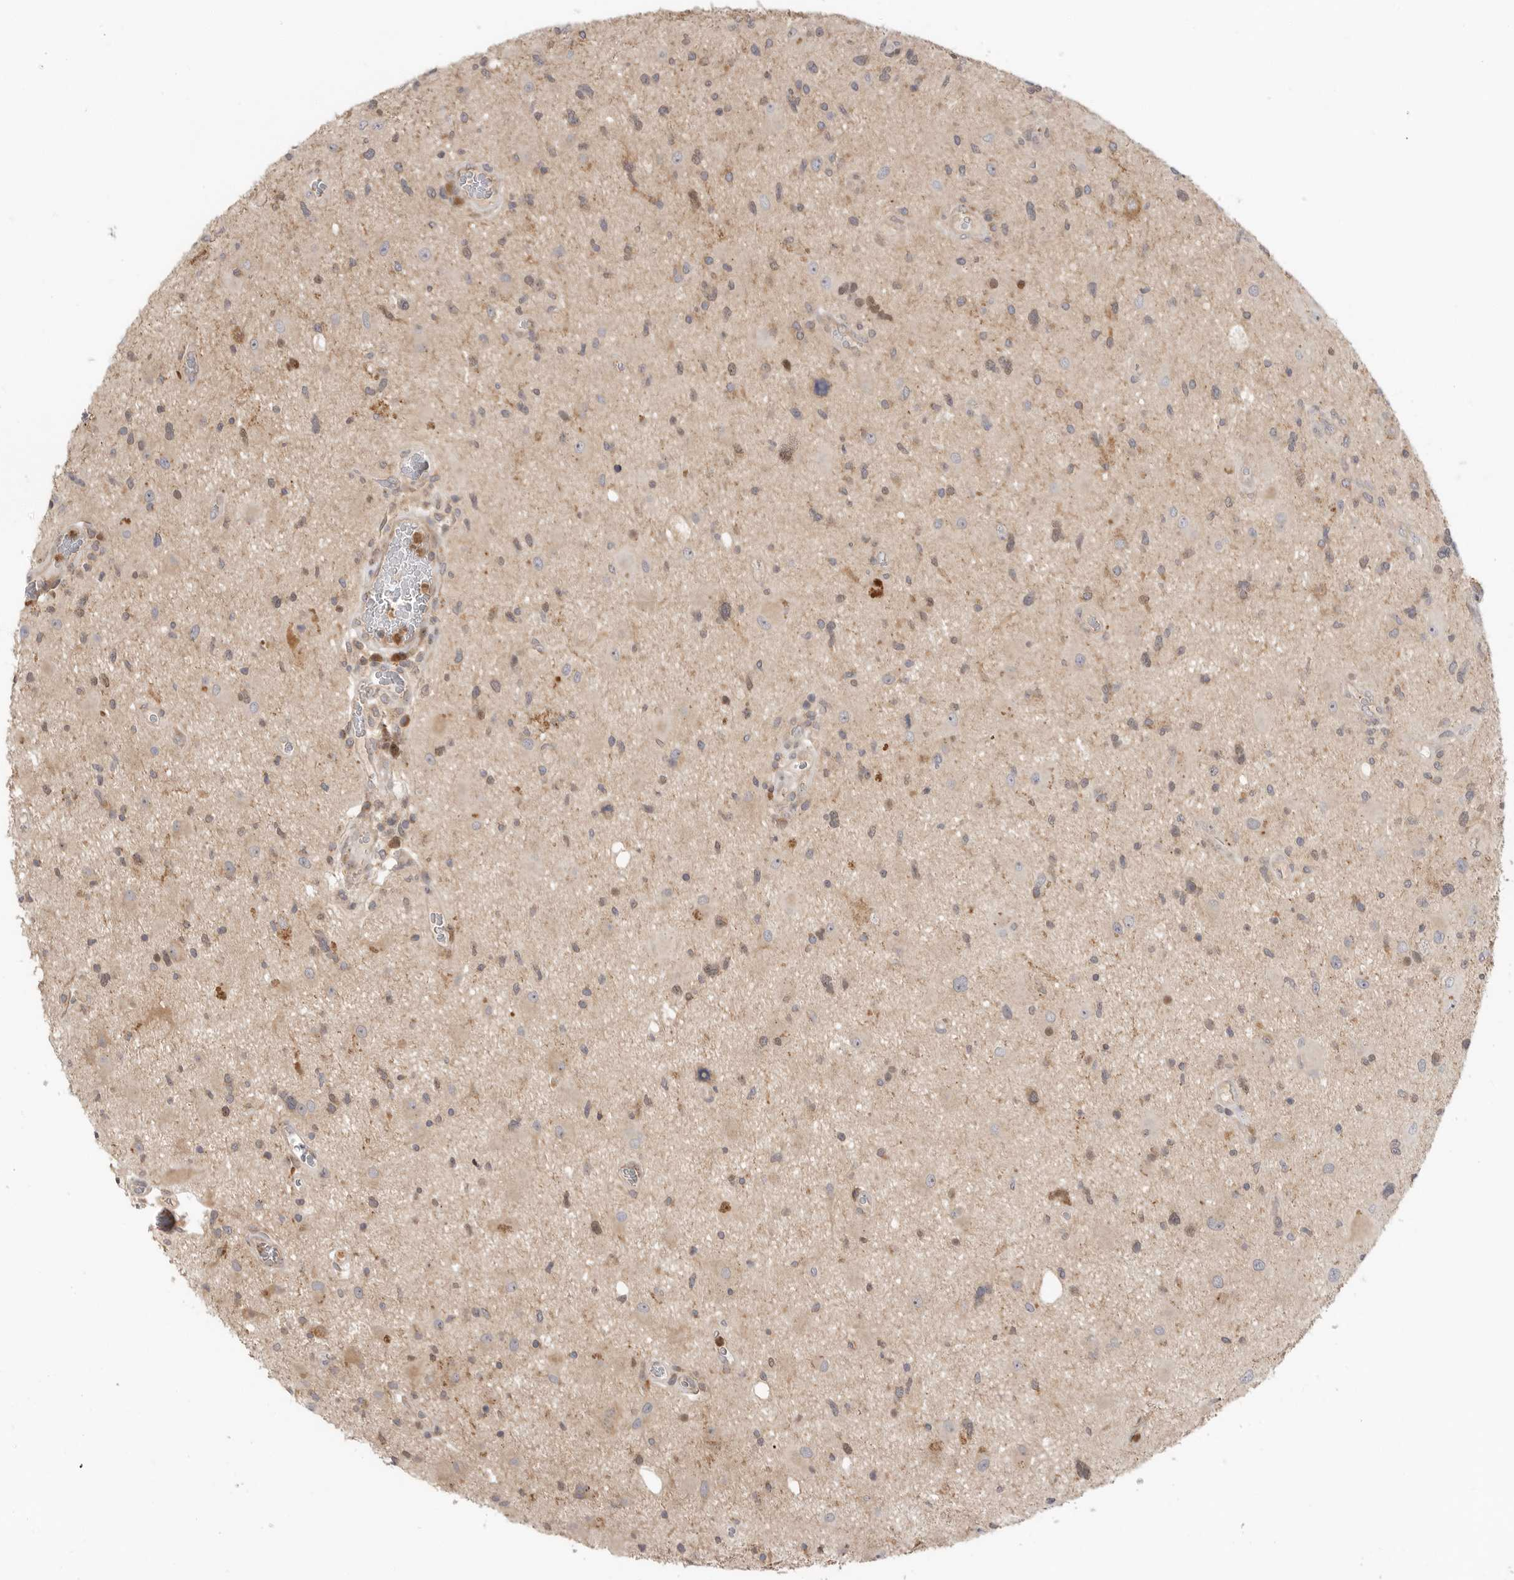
{"staining": {"intensity": "weak", "quantity": "<25%", "location": "cytoplasmic/membranous"}, "tissue": "glioma", "cell_type": "Tumor cells", "image_type": "cancer", "snomed": [{"axis": "morphology", "description": "Glioma, malignant, High grade"}, {"axis": "topography", "description": "Brain"}], "caption": "A photomicrograph of high-grade glioma (malignant) stained for a protein shows no brown staining in tumor cells.", "gene": "GNE", "patient": {"sex": "male", "age": 33}}